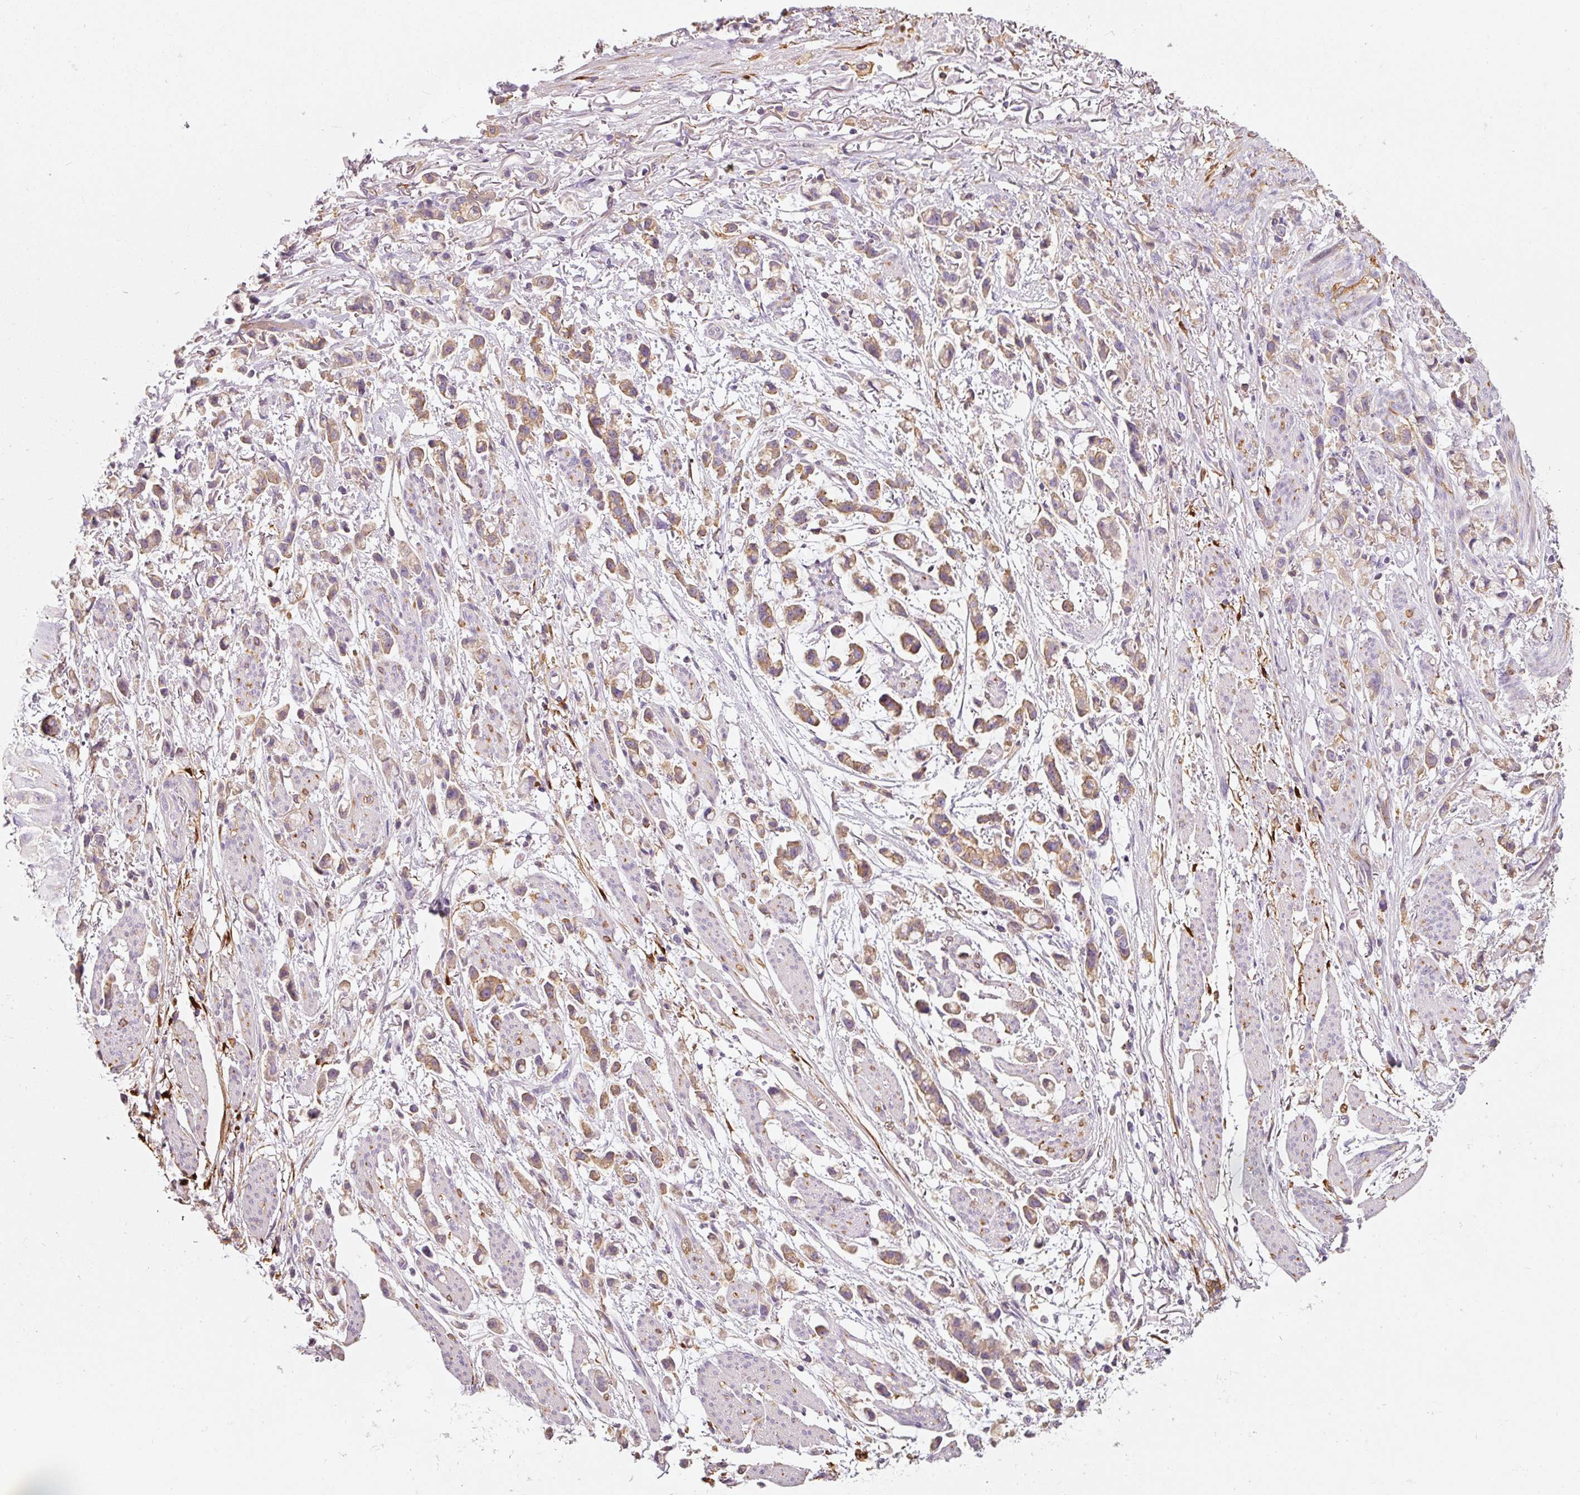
{"staining": {"intensity": "moderate", "quantity": "25%-75%", "location": "cytoplasmic/membranous"}, "tissue": "stomach cancer", "cell_type": "Tumor cells", "image_type": "cancer", "snomed": [{"axis": "morphology", "description": "Adenocarcinoma, NOS"}, {"axis": "topography", "description": "Stomach"}], "caption": "The immunohistochemical stain highlights moderate cytoplasmic/membranous positivity in tumor cells of stomach adenocarcinoma tissue. Ihc stains the protein in brown and the nuclei are stained blue.", "gene": "IQGAP2", "patient": {"sex": "female", "age": 81}}